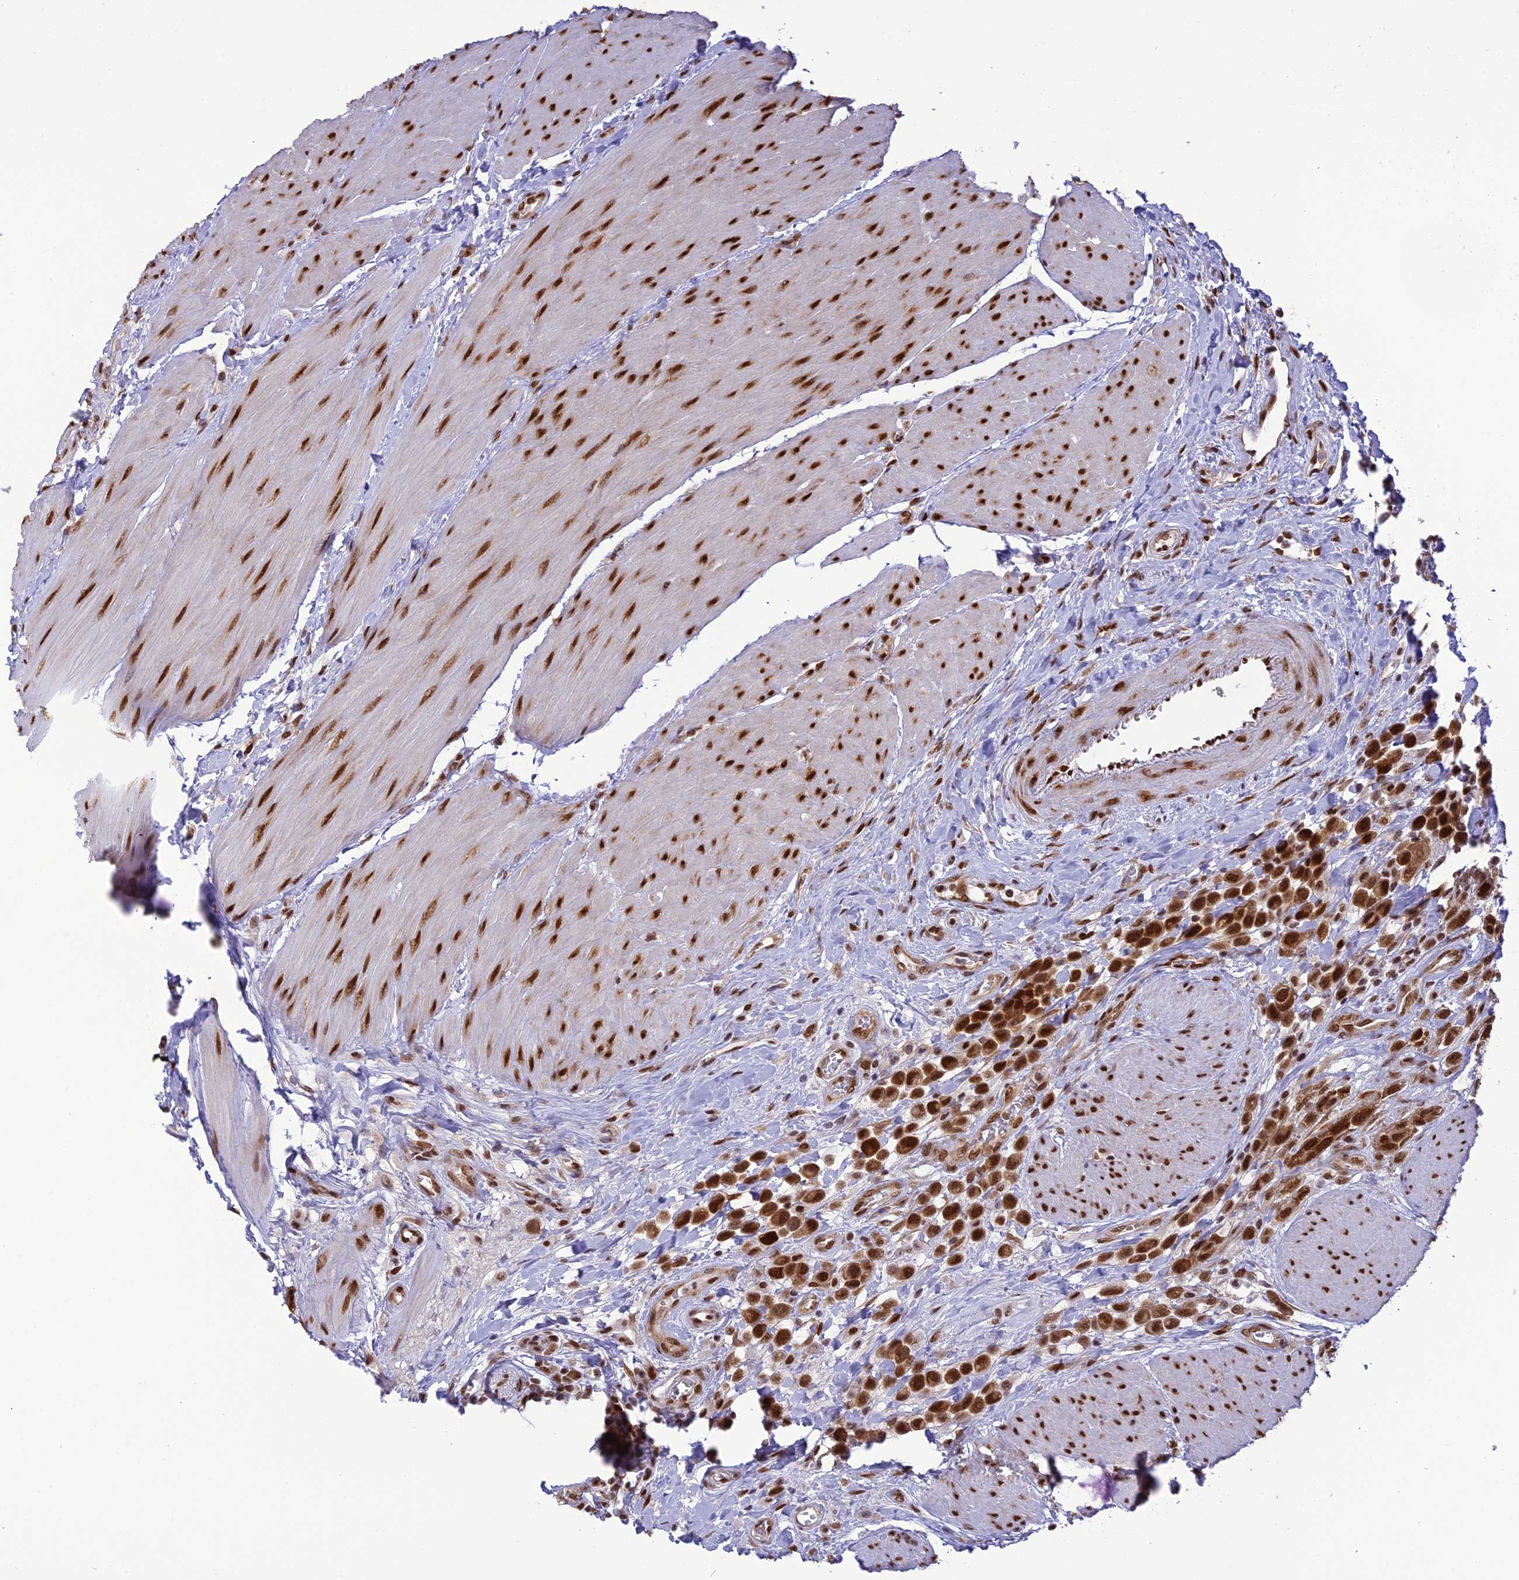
{"staining": {"intensity": "strong", "quantity": ">75%", "location": "nuclear"}, "tissue": "urothelial cancer", "cell_type": "Tumor cells", "image_type": "cancer", "snomed": [{"axis": "morphology", "description": "Urothelial carcinoma, High grade"}, {"axis": "topography", "description": "Urinary bladder"}], "caption": "Urothelial cancer tissue exhibits strong nuclear positivity in about >75% of tumor cells", "gene": "DDX1", "patient": {"sex": "male", "age": 50}}